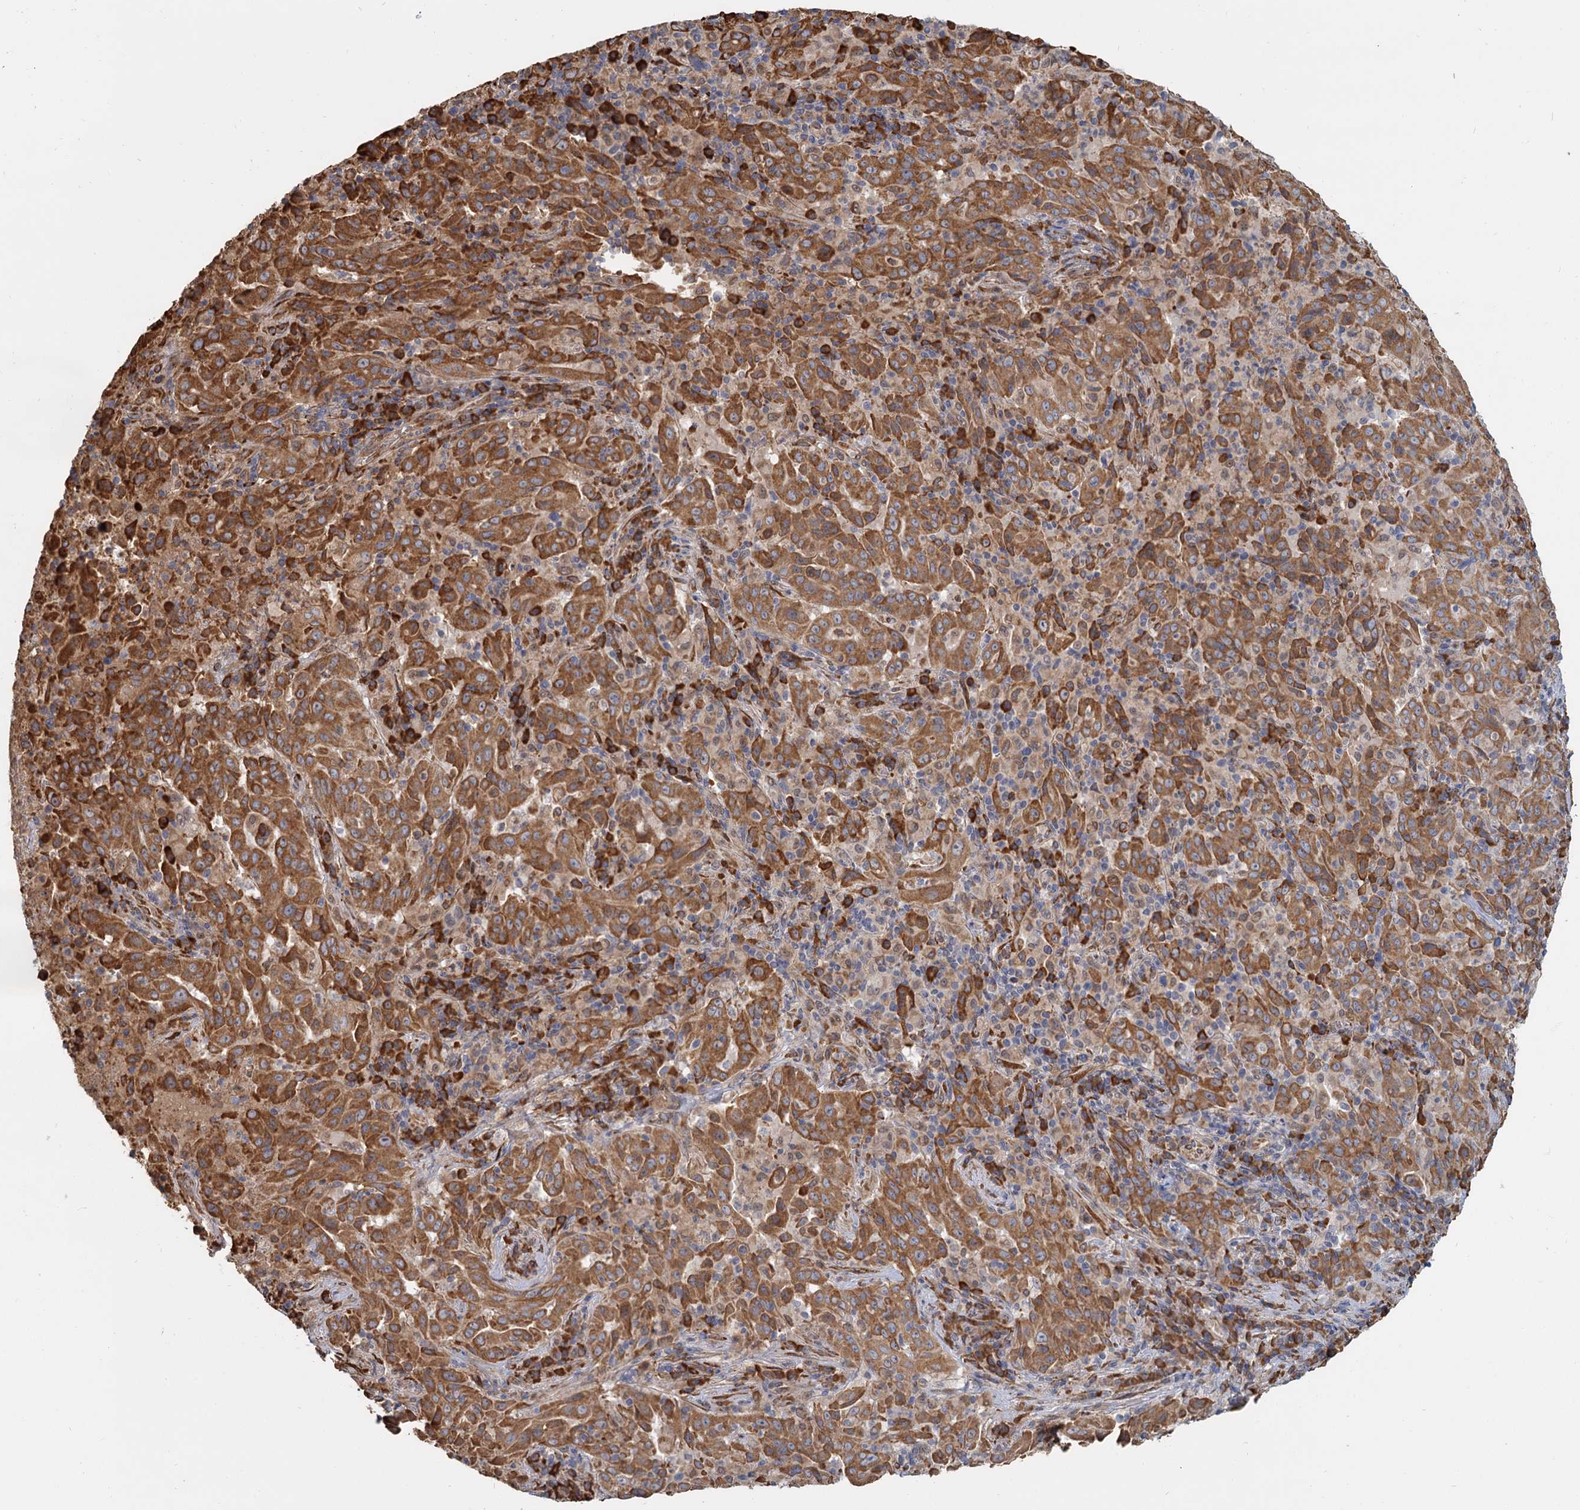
{"staining": {"intensity": "moderate", "quantity": ">75%", "location": "cytoplasmic/membranous"}, "tissue": "pancreatic cancer", "cell_type": "Tumor cells", "image_type": "cancer", "snomed": [{"axis": "morphology", "description": "Adenocarcinoma, NOS"}, {"axis": "topography", "description": "Pancreas"}], "caption": "This micrograph shows immunohistochemistry staining of pancreatic cancer, with medium moderate cytoplasmic/membranous staining in about >75% of tumor cells.", "gene": "LRRC51", "patient": {"sex": "male", "age": 63}}